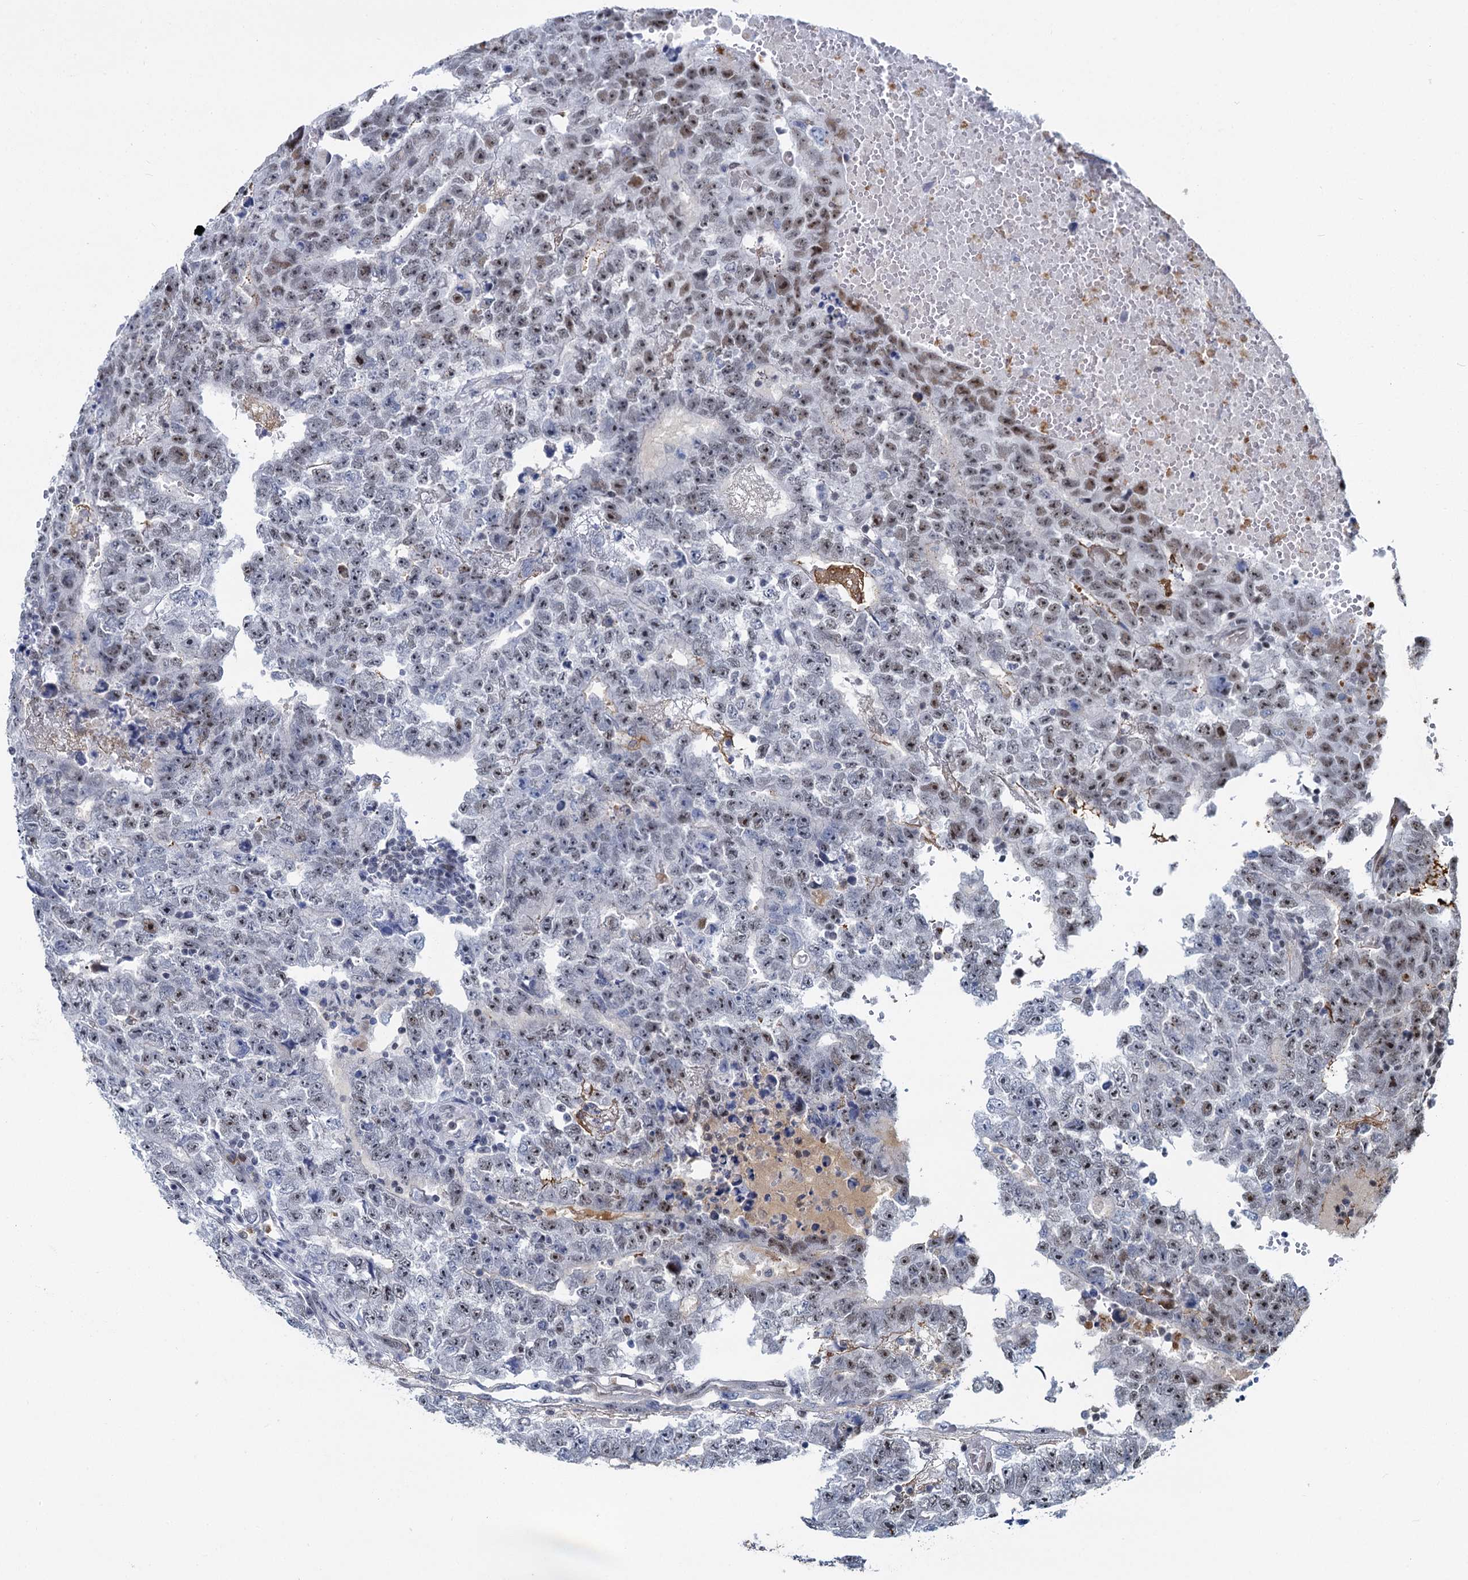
{"staining": {"intensity": "moderate", "quantity": "25%-75%", "location": "nuclear"}, "tissue": "testis cancer", "cell_type": "Tumor cells", "image_type": "cancer", "snomed": [{"axis": "morphology", "description": "Carcinoma, Embryonal, NOS"}, {"axis": "topography", "description": "Testis"}], "caption": "Immunohistochemical staining of testis cancer shows medium levels of moderate nuclear protein expression in approximately 25%-75% of tumor cells. (DAB (3,3'-diaminobenzidine) IHC with brightfield microscopy, high magnification).", "gene": "ANKRD49", "patient": {"sex": "male", "age": 25}}